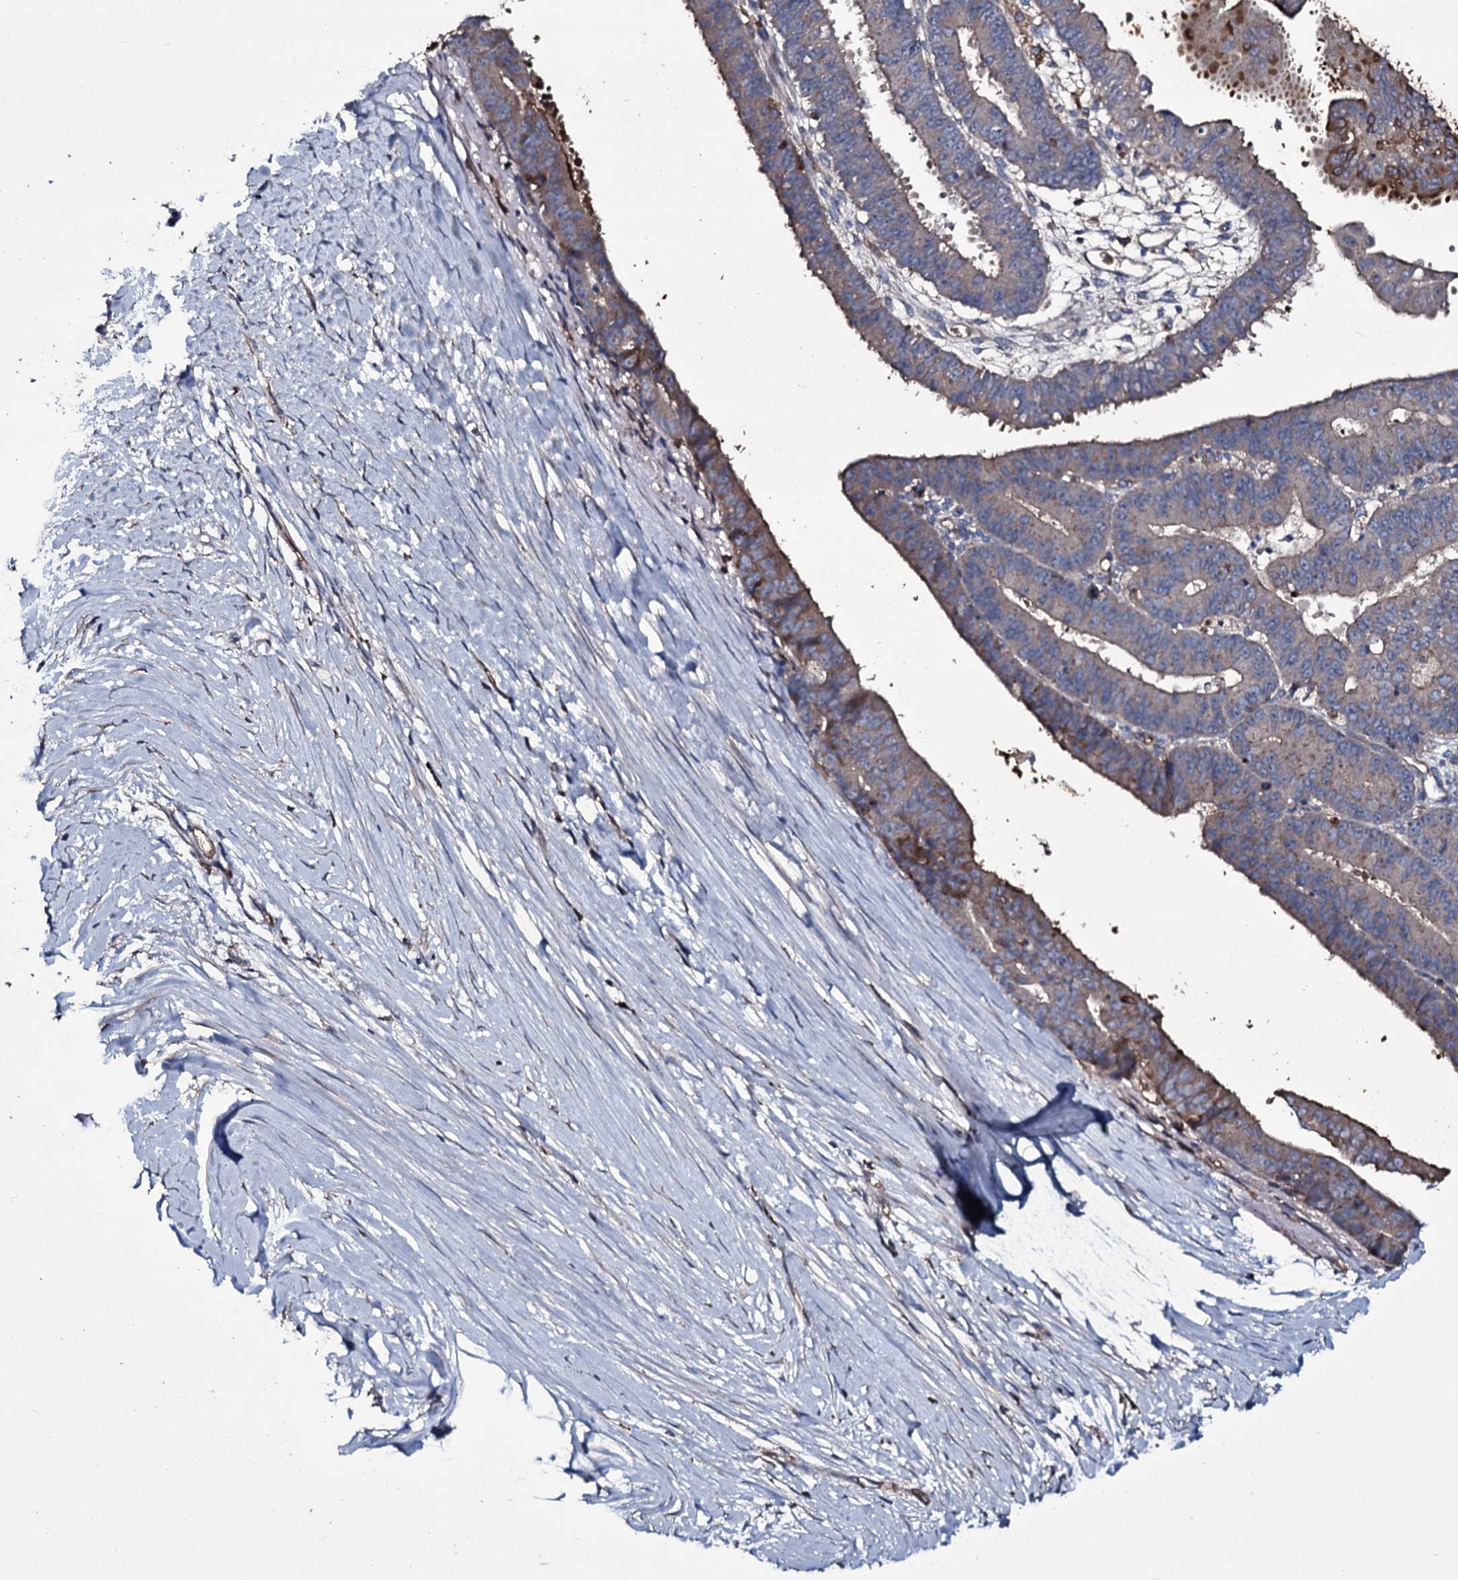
{"staining": {"intensity": "moderate", "quantity": "<25%", "location": "cytoplasmic/membranous"}, "tissue": "ovarian cancer", "cell_type": "Tumor cells", "image_type": "cancer", "snomed": [{"axis": "morphology", "description": "Carcinoma, endometroid"}, {"axis": "topography", "description": "Appendix"}, {"axis": "topography", "description": "Ovary"}], "caption": "A micrograph showing moderate cytoplasmic/membranous positivity in approximately <25% of tumor cells in endometroid carcinoma (ovarian), as visualized by brown immunohistochemical staining.", "gene": "ZSWIM8", "patient": {"sex": "female", "age": 42}}